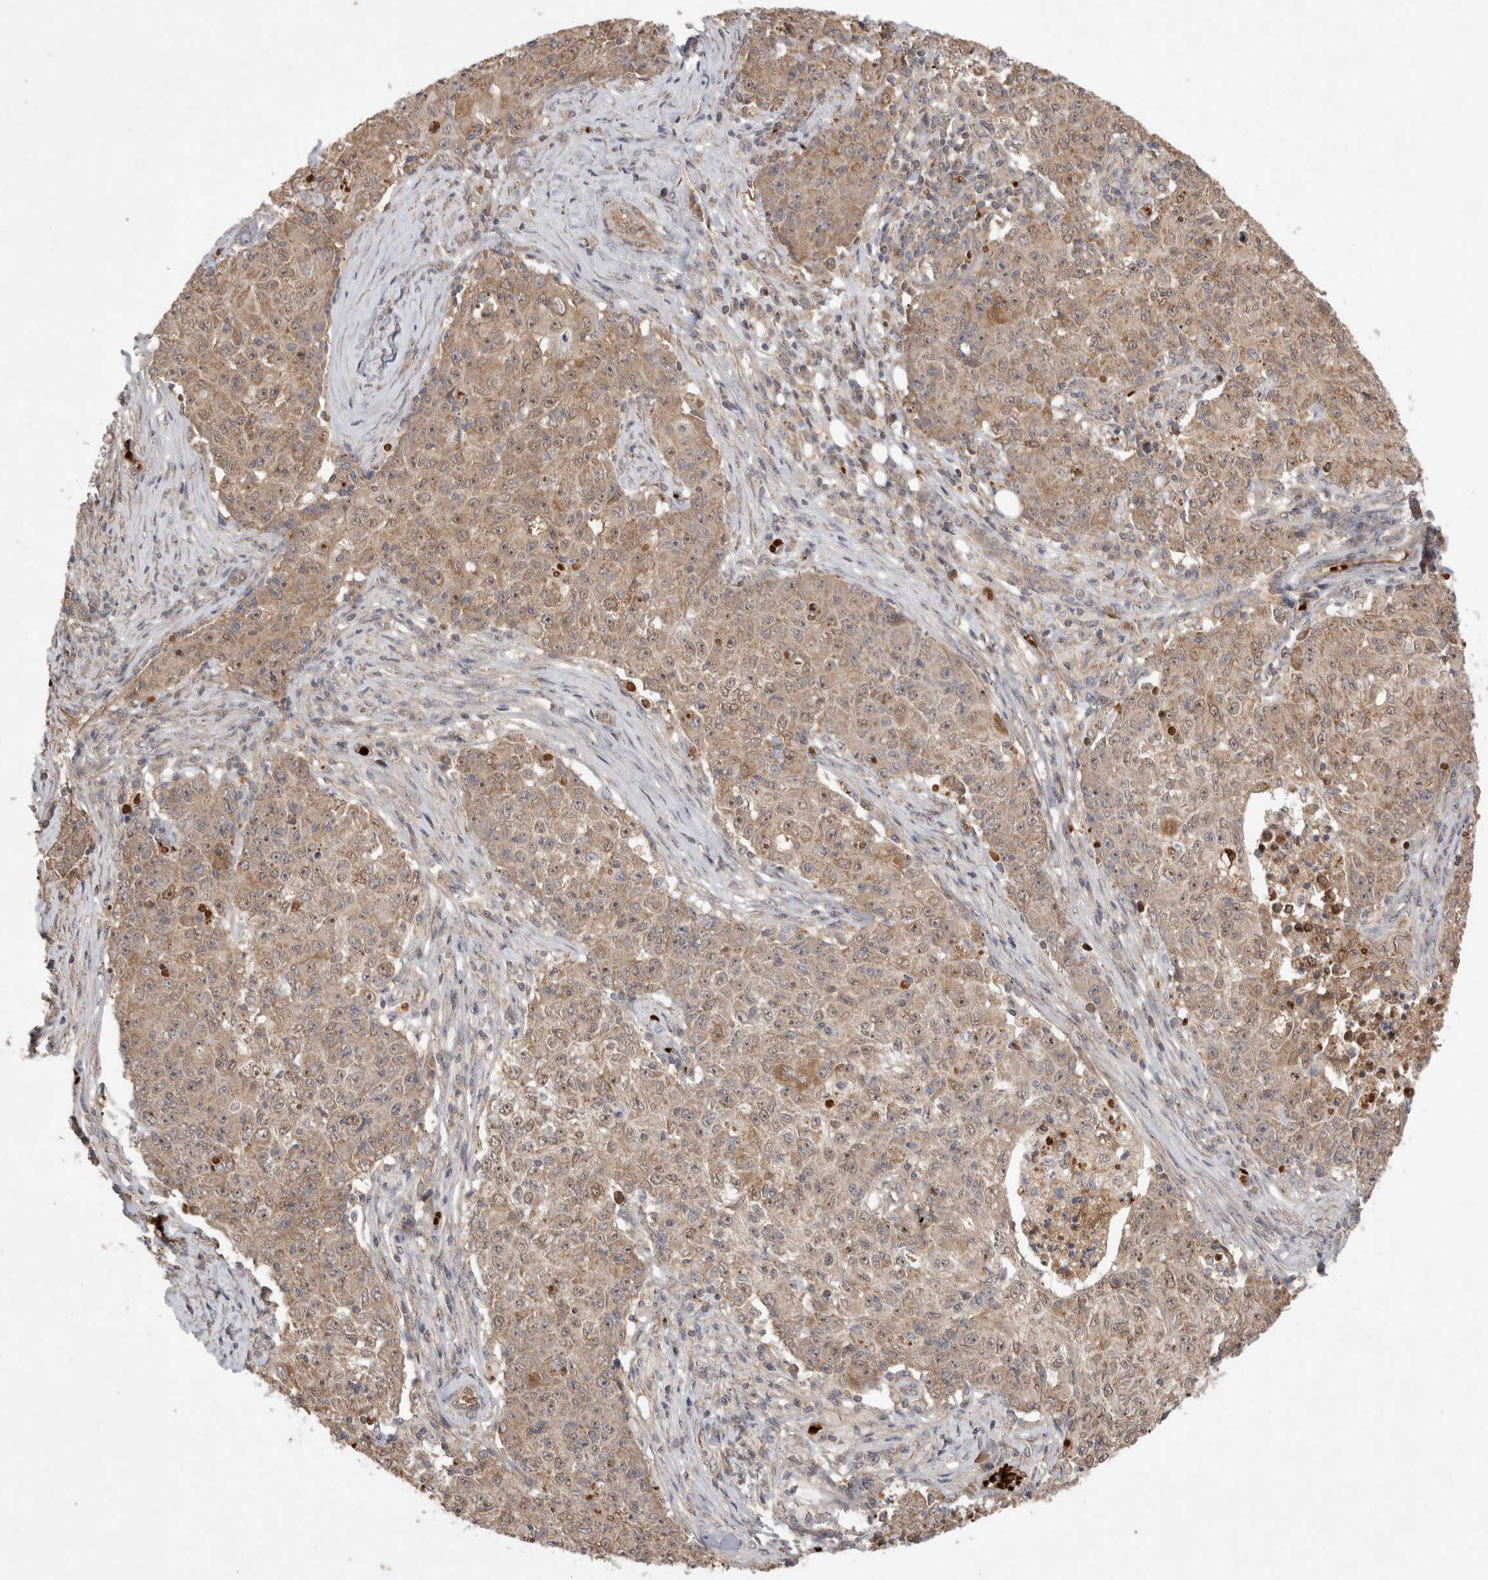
{"staining": {"intensity": "weak", "quantity": ">75%", "location": "cytoplasmic/membranous,nuclear"}, "tissue": "ovarian cancer", "cell_type": "Tumor cells", "image_type": "cancer", "snomed": [{"axis": "morphology", "description": "Carcinoma, endometroid"}, {"axis": "topography", "description": "Ovary"}], "caption": "This is a micrograph of IHC staining of endometroid carcinoma (ovarian), which shows weak expression in the cytoplasmic/membranous and nuclear of tumor cells.", "gene": "FAM221A", "patient": {"sex": "female", "age": 42}}